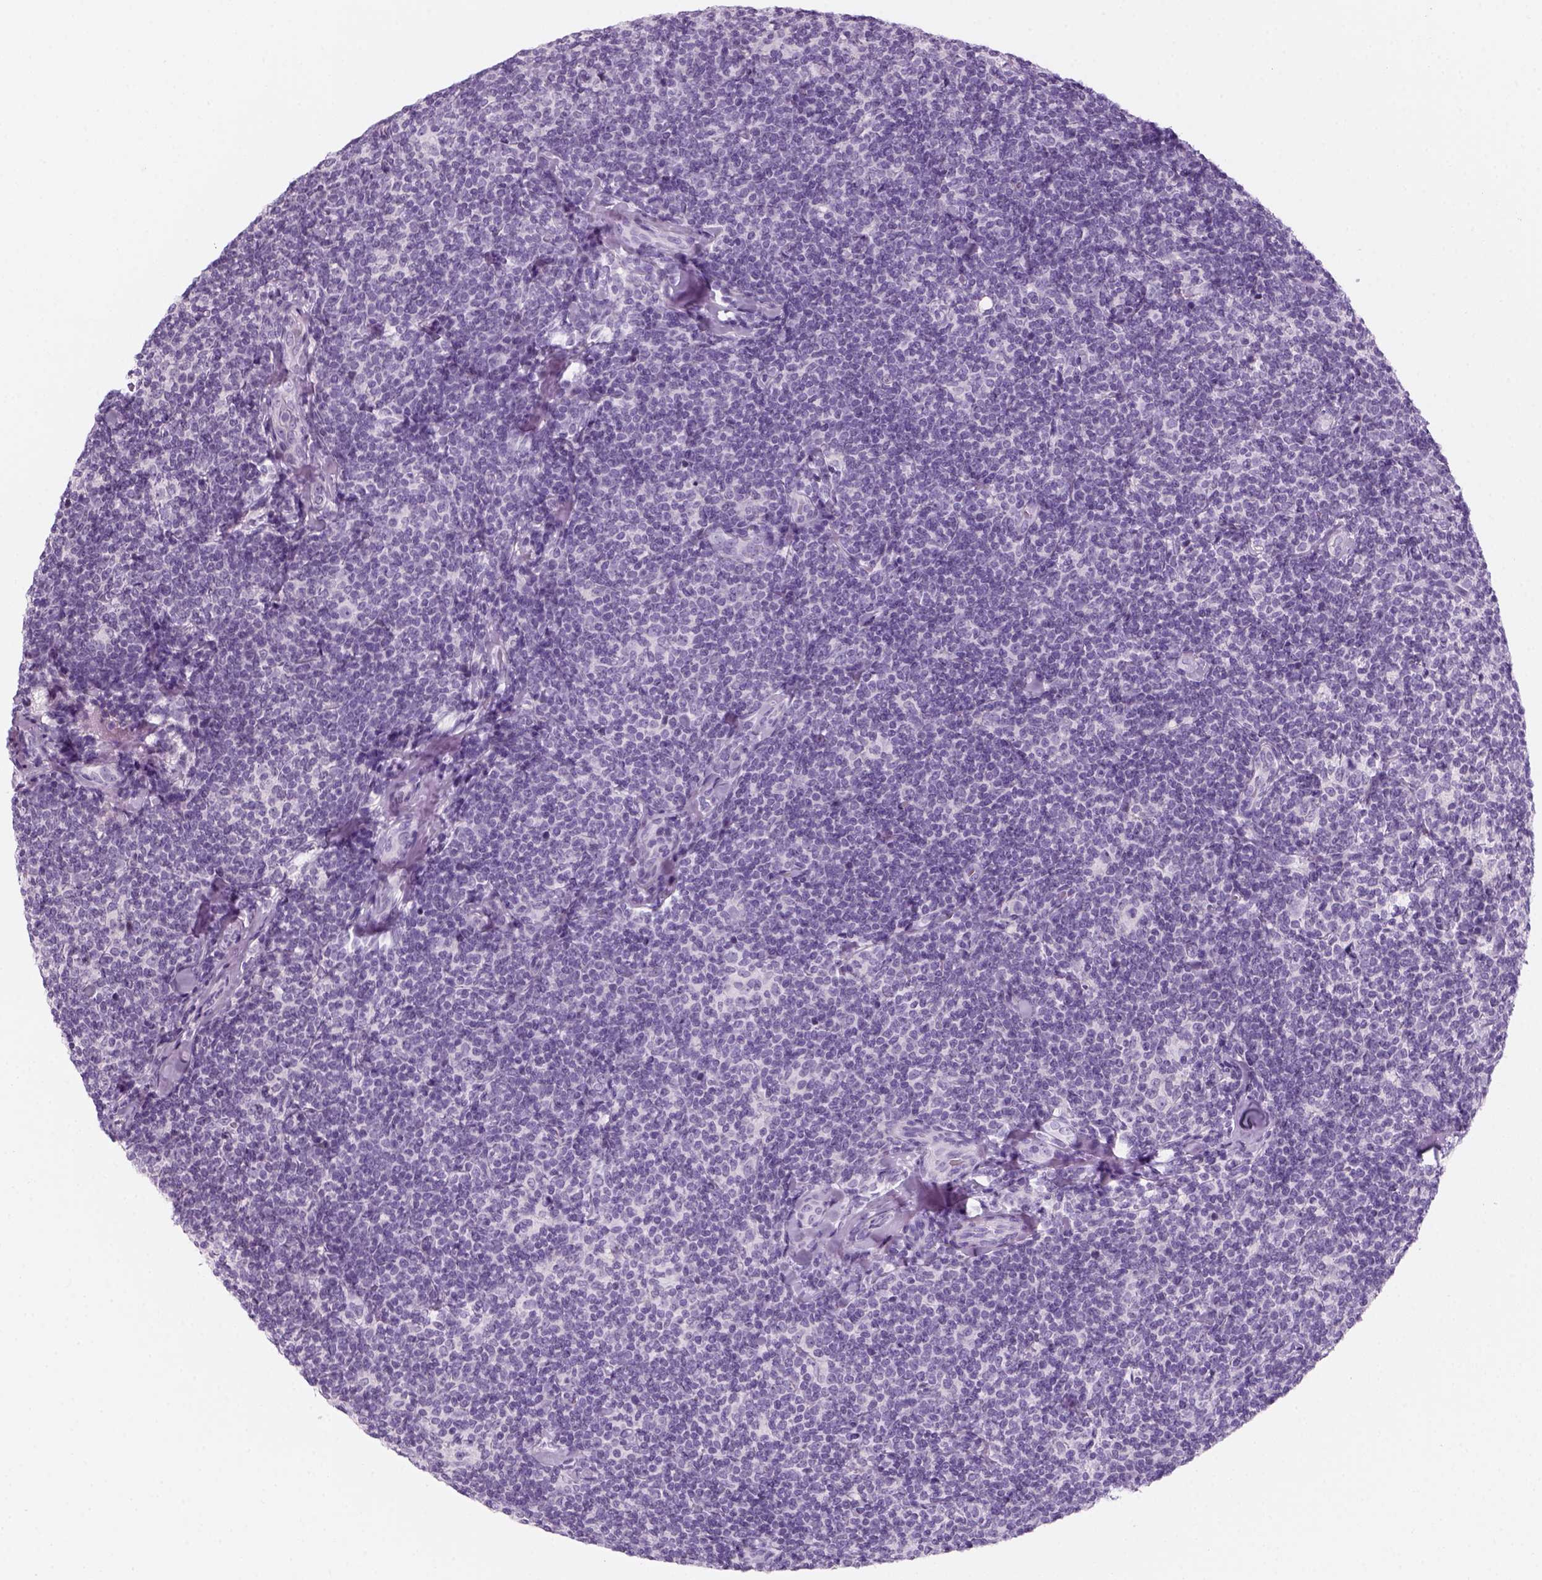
{"staining": {"intensity": "negative", "quantity": "none", "location": "none"}, "tissue": "lymphoma", "cell_type": "Tumor cells", "image_type": "cancer", "snomed": [{"axis": "morphology", "description": "Malignant lymphoma, non-Hodgkin's type, Low grade"}, {"axis": "topography", "description": "Lymph node"}], "caption": "Tumor cells show no significant protein staining in malignant lymphoma, non-Hodgkin's type (low-grade).", "gene": "KRTAP11-1", "patient": {"sex": "female", "age": 56}}